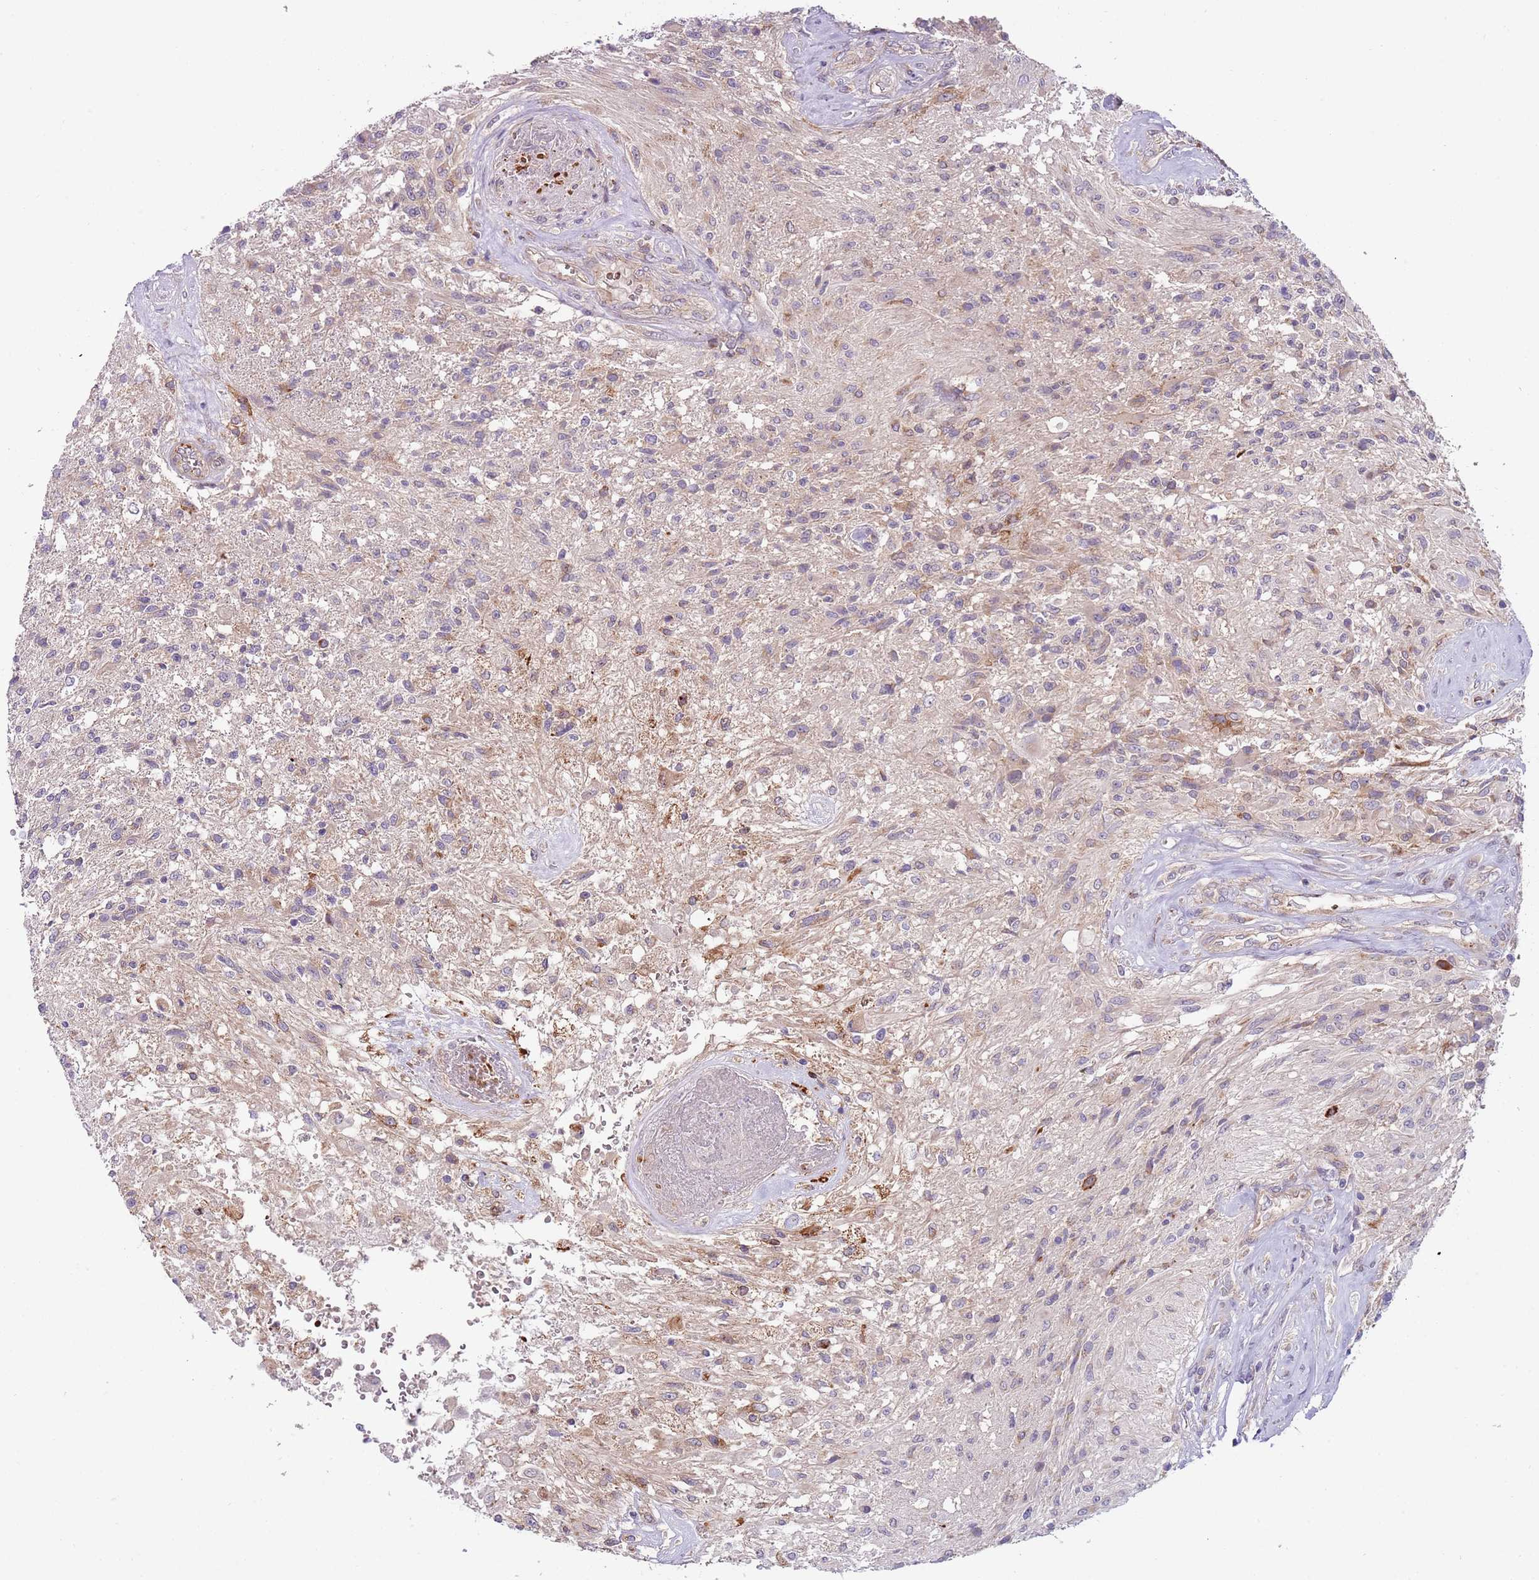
{"staining": {"intensity": "negative", "quantity": "none", "location": "none"}, "tissue": "glioma", "cell_type": "Tumor cells", "image_type": "cancer", "snomed": [{"axis": "morphology", "description": "Glioma, malignant, High grade"}, {"axis": "topography", "description": "Brain"}], "caption": "Immunohistochemical staining of glioma displays no significant staining in tumor cells. The staining is performed using DAB brown chromogen with nuclei counter-stained in using hematoxylin.", "gene": "VWCE", "patient": {"sex": "male", "age": 56}}